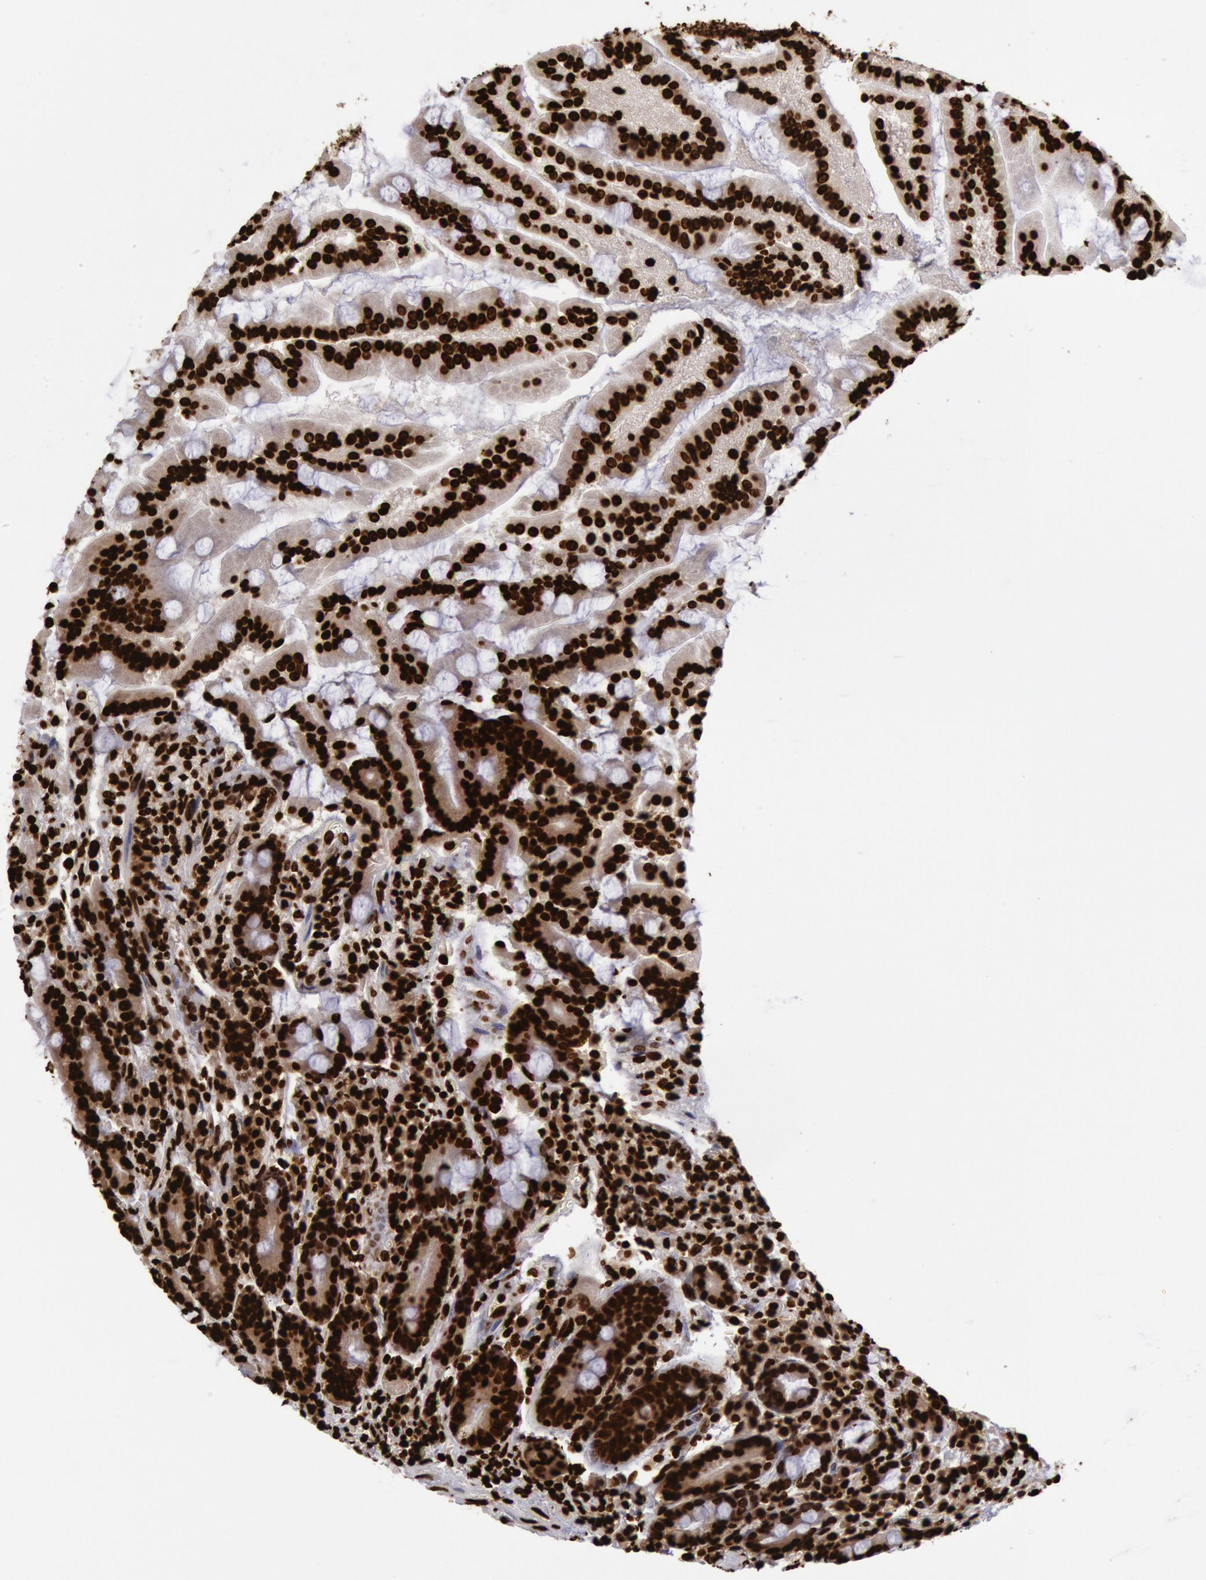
{"staining": {"intensity": "strong", "quantity": ">75%", "location": "nuclear"}, "tissue": "duodenum", "cell_type": "Glandular cells", "image_type": "normal", "snomed": [{"axis": "morphology", "description": "Normal tissue, NOS"}, {"axis": "topography", "description": "Duodenum"}], "caption": "An image of human duodenum stained for a protein displays strong nuclear brown staining in glandular cells.", "gene": "H3", "patient": {"sex": "female", "age": 64}}